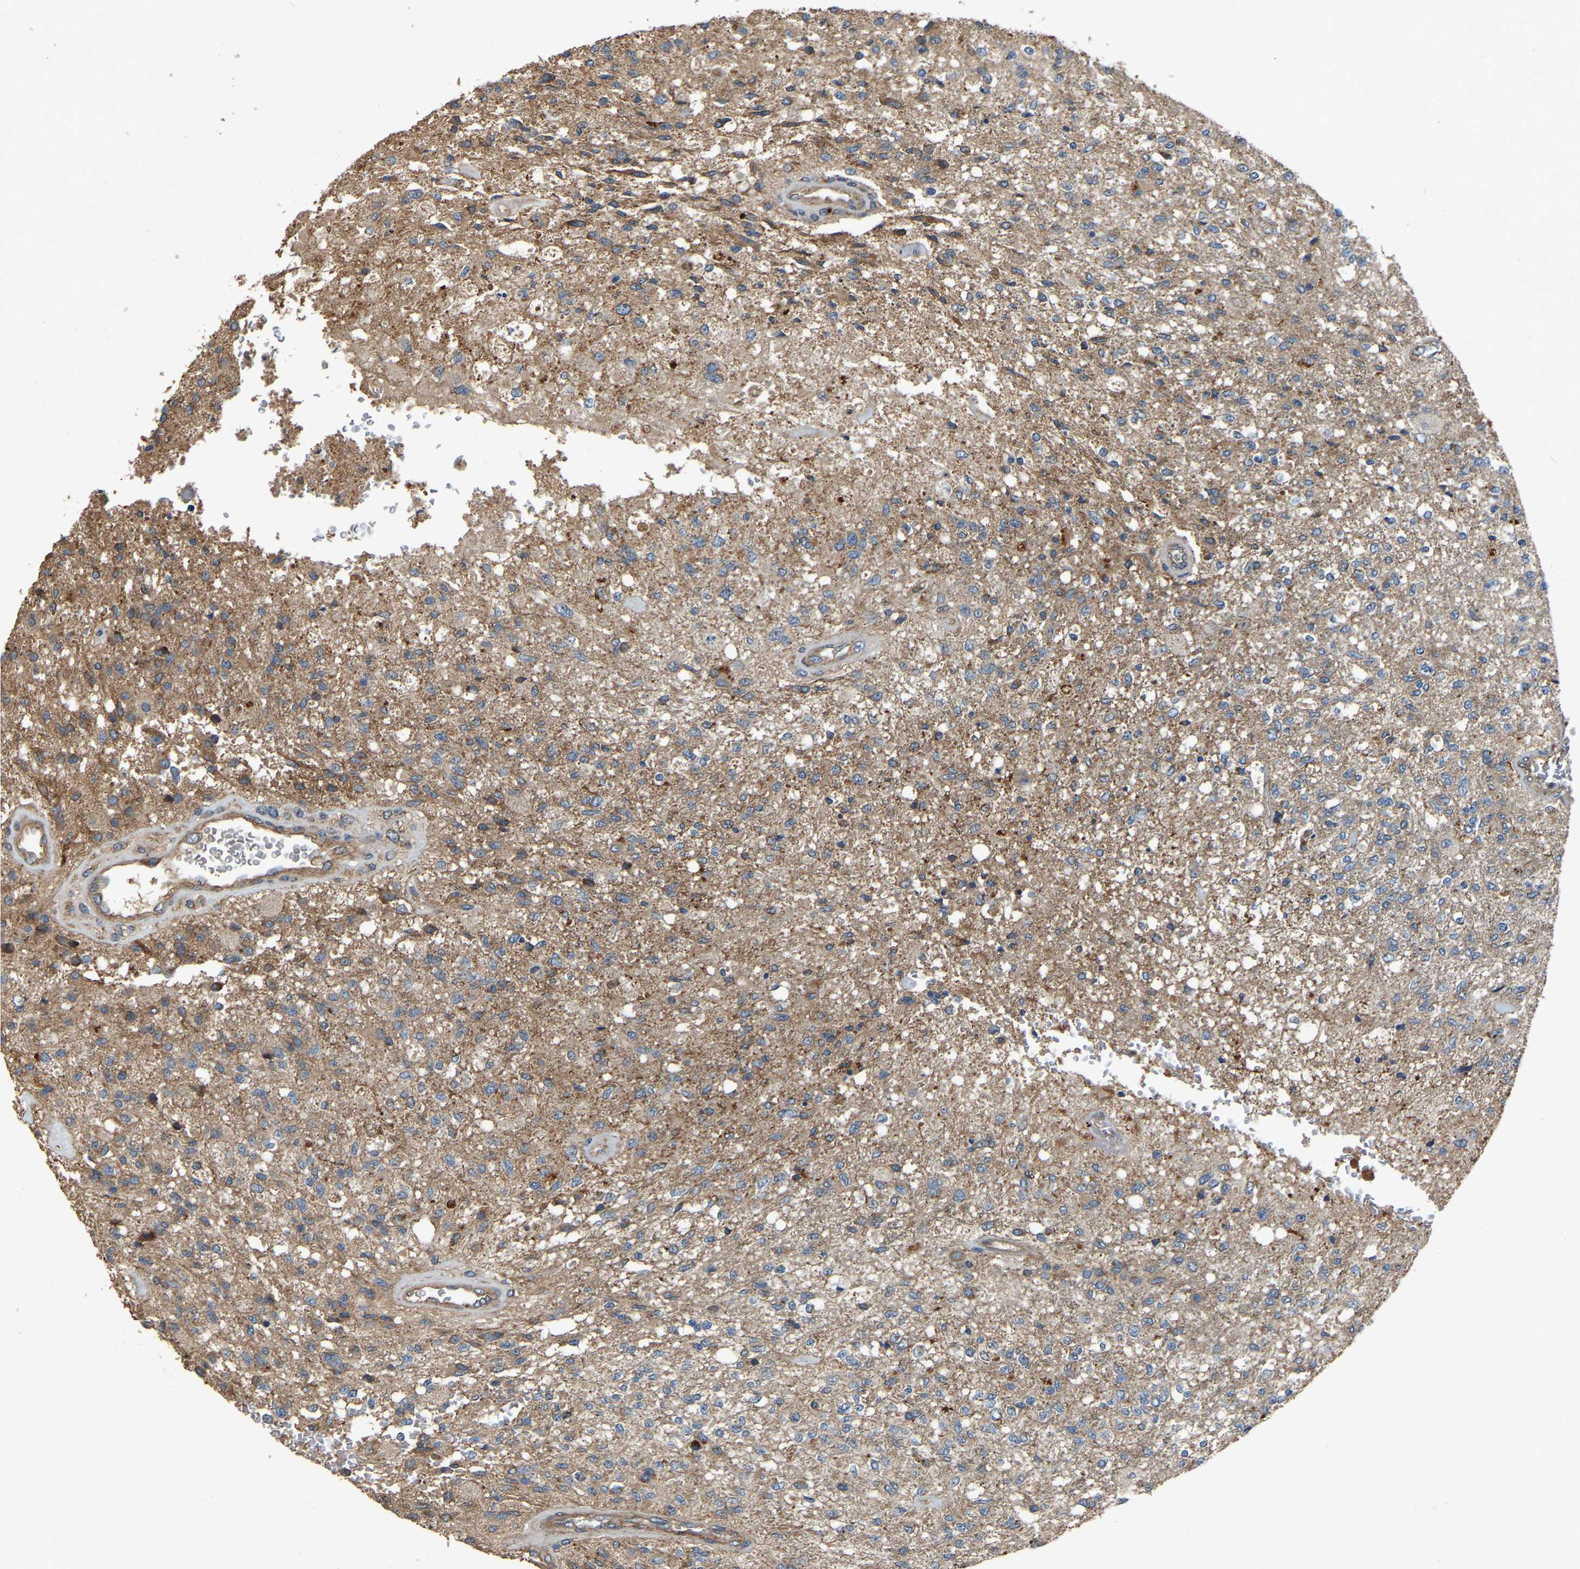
{"staining": {"intensity": "moderate", "quantity": ">75%", "location": "cytoplasmic/membranous"}, "tissue": "glioma", "cell_type": "Tumor cells", "image_type": "cancer", "snomed": [{"axis": "morphology", "description": "Normal tissue, NOS"}, {"axis": "morphology", "description": "Glioma, malignant, High grade"}, {"axis": "topography", "description": "Cerebral cortex"}], "caption": "Tumor cells show medium levels of moderate cytoplasmic/membranous positivity in approximately >75% of cells in human glioma.", "gene": "SAMD9L", "patient": {"sex": "male", "age": 77}}